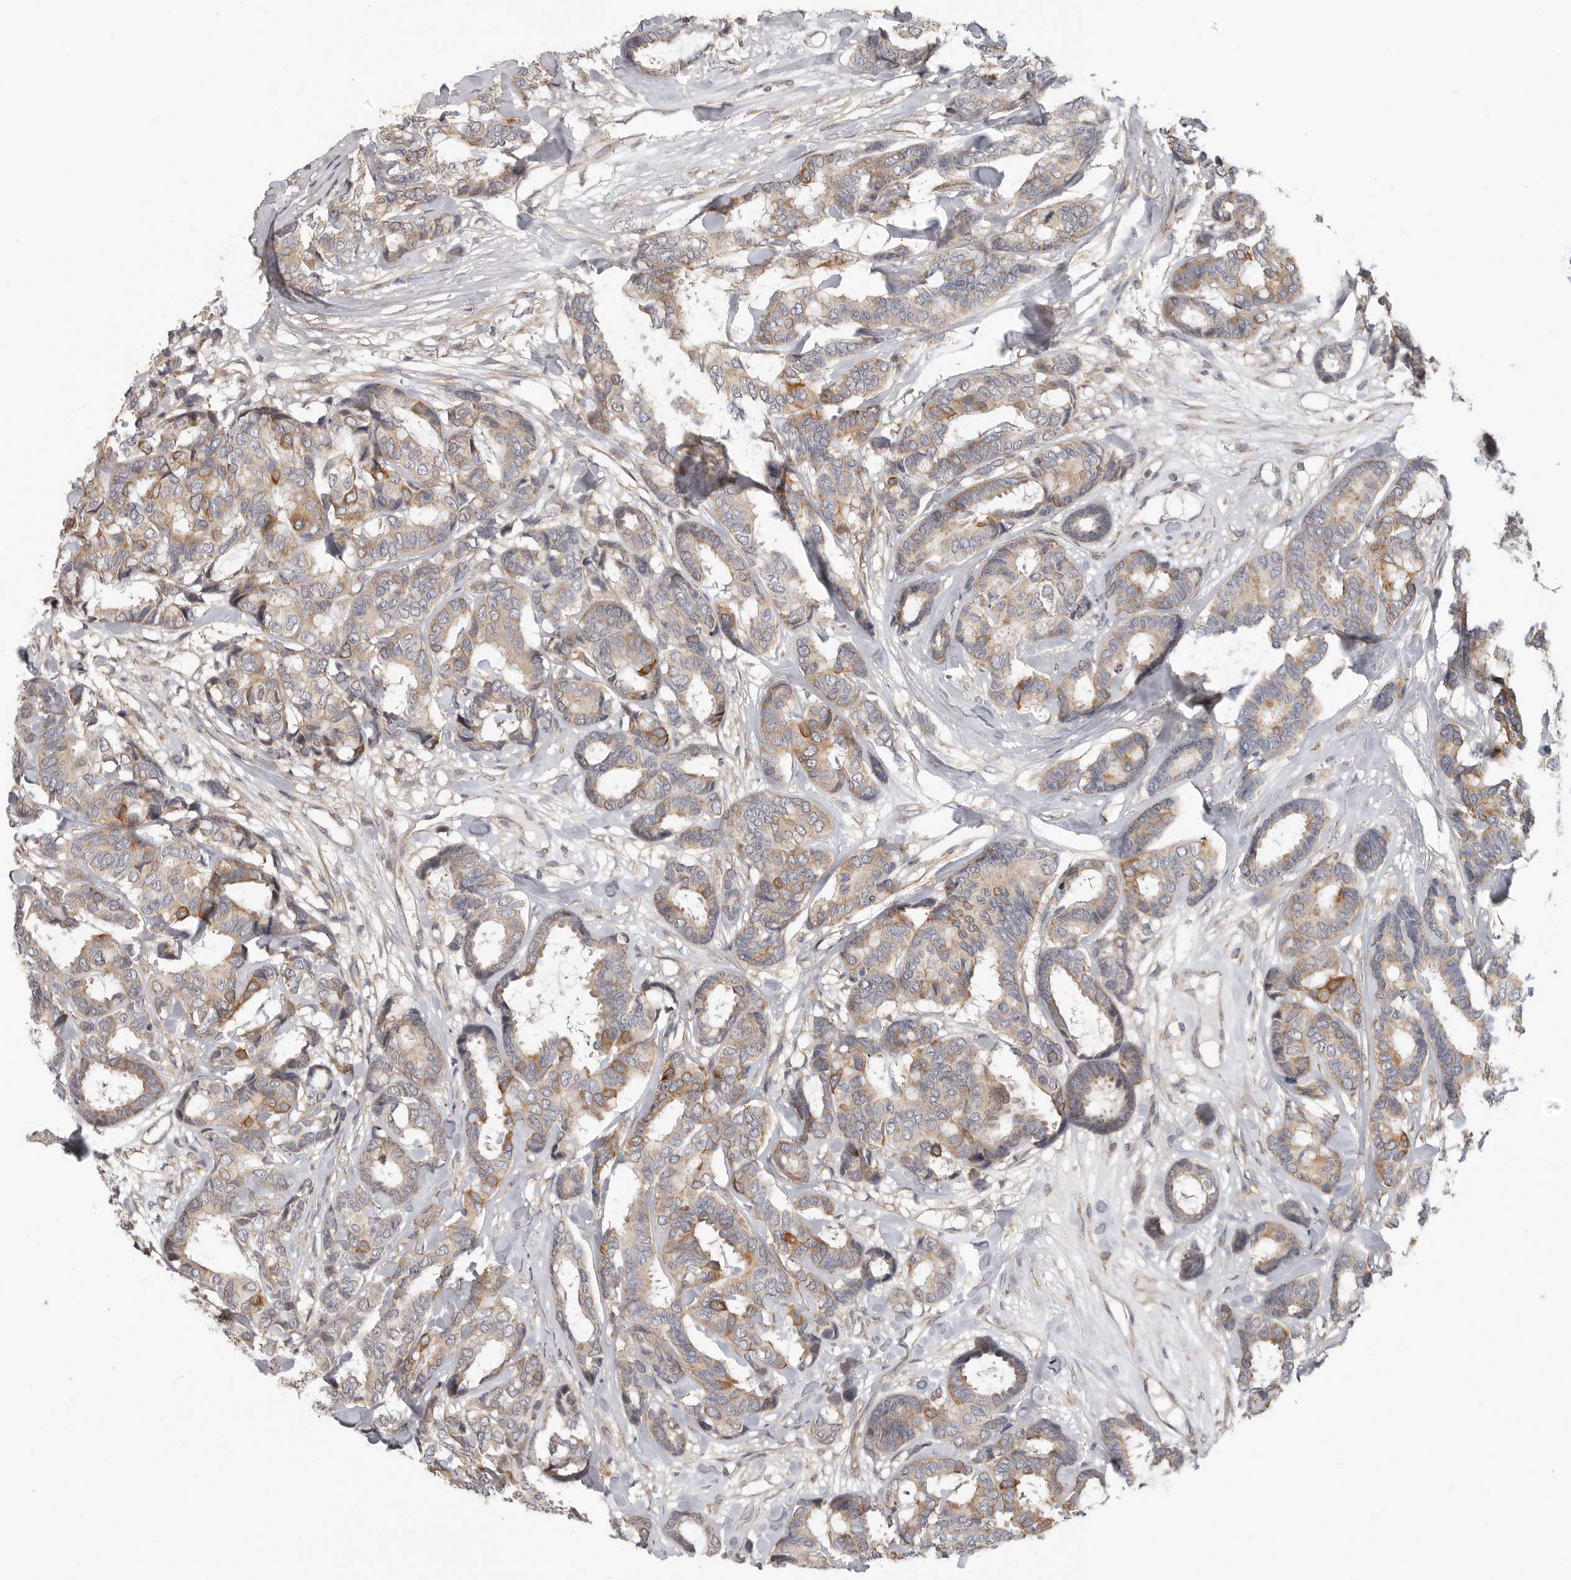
{"staining": {"intensity": "moderate", "quantity": ">75%", "location": "cytoplasmic/membranous"}, "tissue": "breast cancer", "cell_type": "Tumor cells", "image_type": "cancer", "snomed": [{"axis": "morphology", "description": "Duct carcinoma"}, {"axis": "topography", "description": "Breast"}], "caption": "Brown immunohistochemical staining in breast intraductal carcinoma displays moderate cytoplasmic/membranous positivity in about >75% of tumor cells. (Stains: DAB in brown, nuclei in blue, Microscopy: brightfield microscopy at high magnification).", "gene": "UNK", "patient": {"sex": "female", "age": 87}}